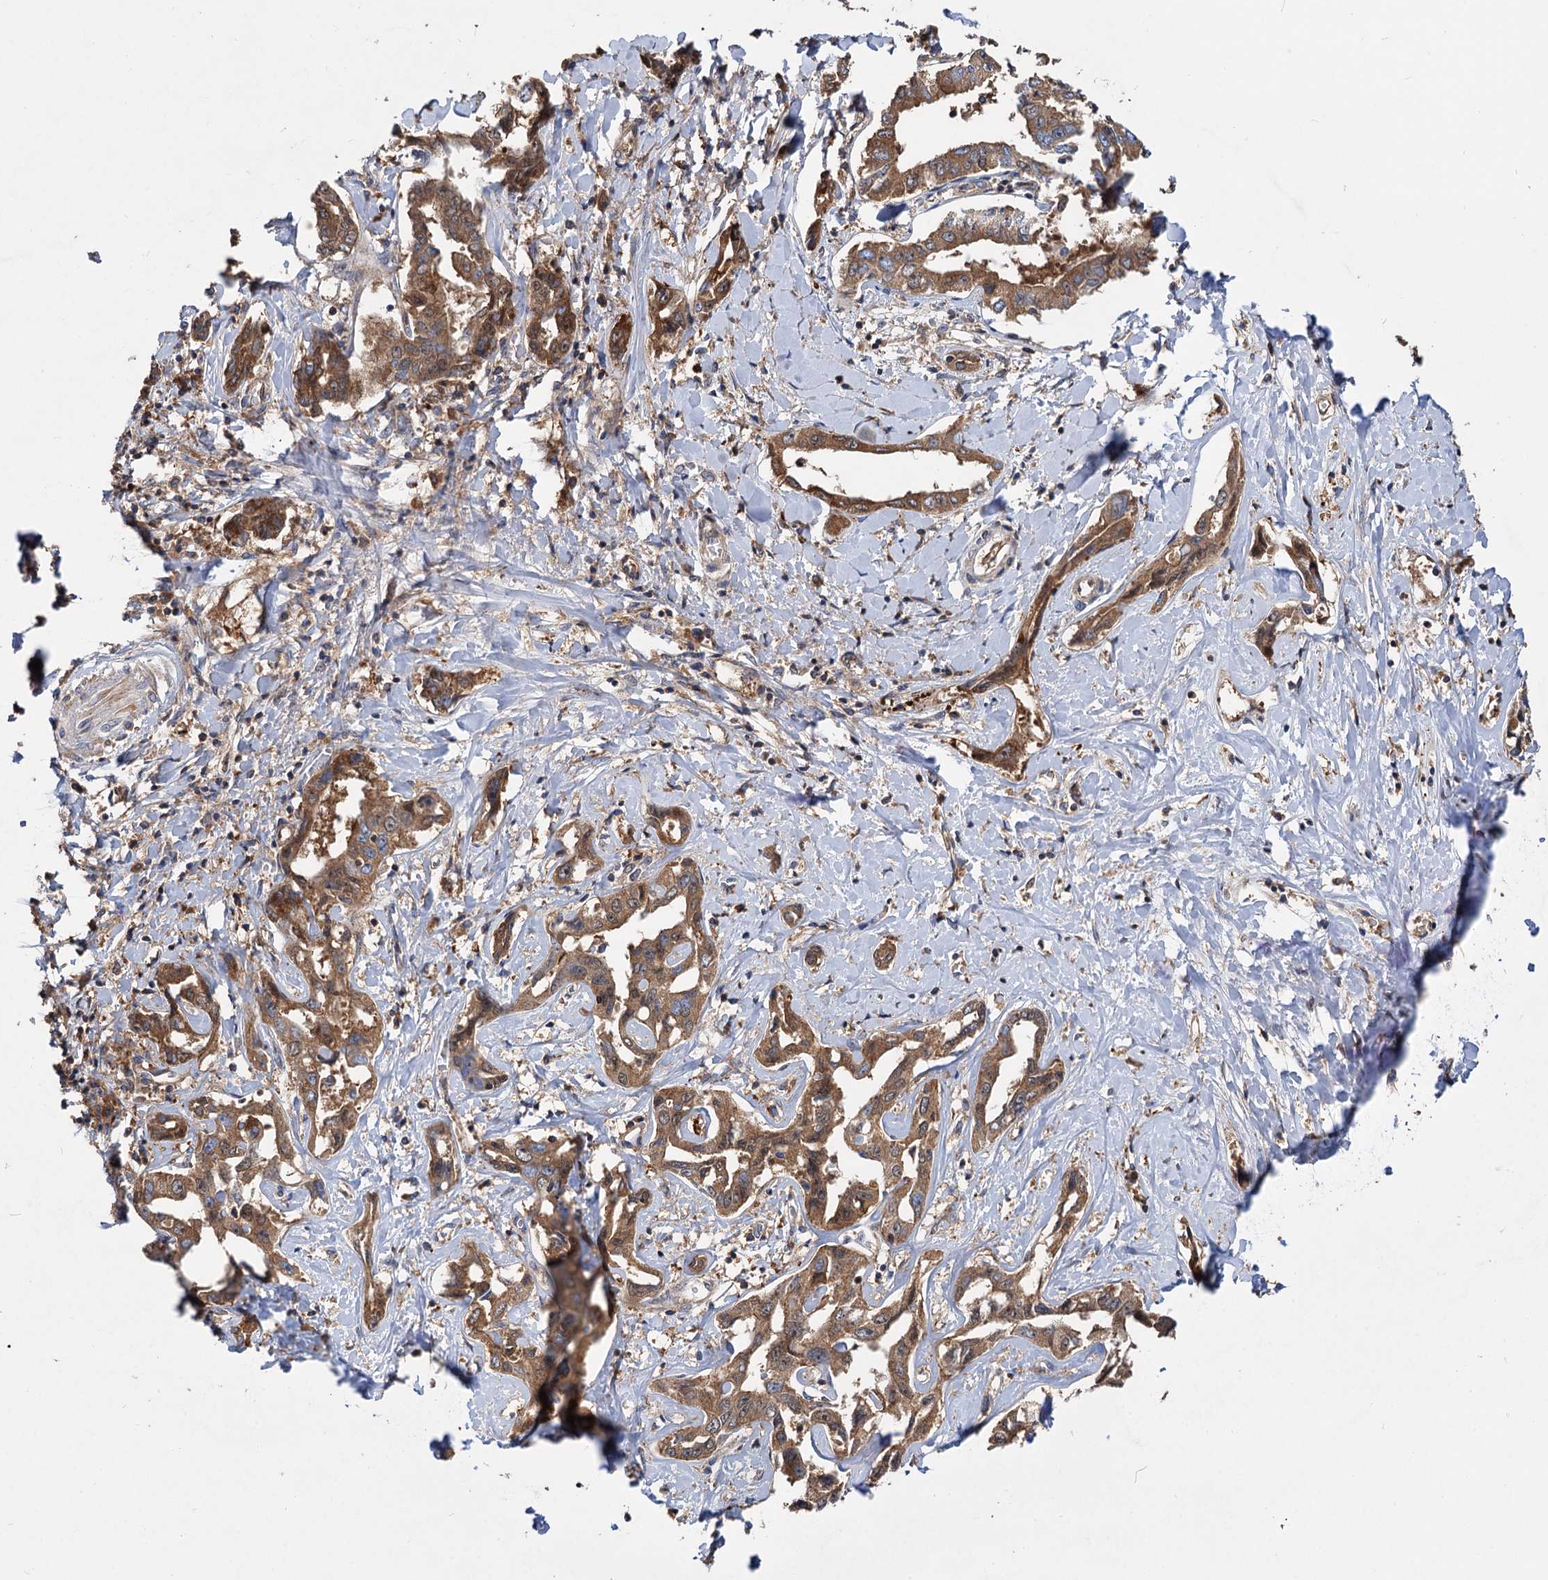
{"staining": {"intensity": "moderate", "quantity": ">75%", "location": "cytoplasmic/membranous"}, "tissue": "liver cancer", "cell_type": "Tumor cells", "image_type": "cancer", "snomed": [{"axis": "morphology", "description": "Cholangiocarcinoma"}, {"axis": "topography", "description": "Liver"}], "caption": "About >75% of tumor cells in human cholangiocarcinoma (liver) display moderate cytoplasmic/membranous protein staining as visualized by brown immunohistochemical staining.", "gene": "ALKBH7", "patient": {"sex": "male", "age": 59}}